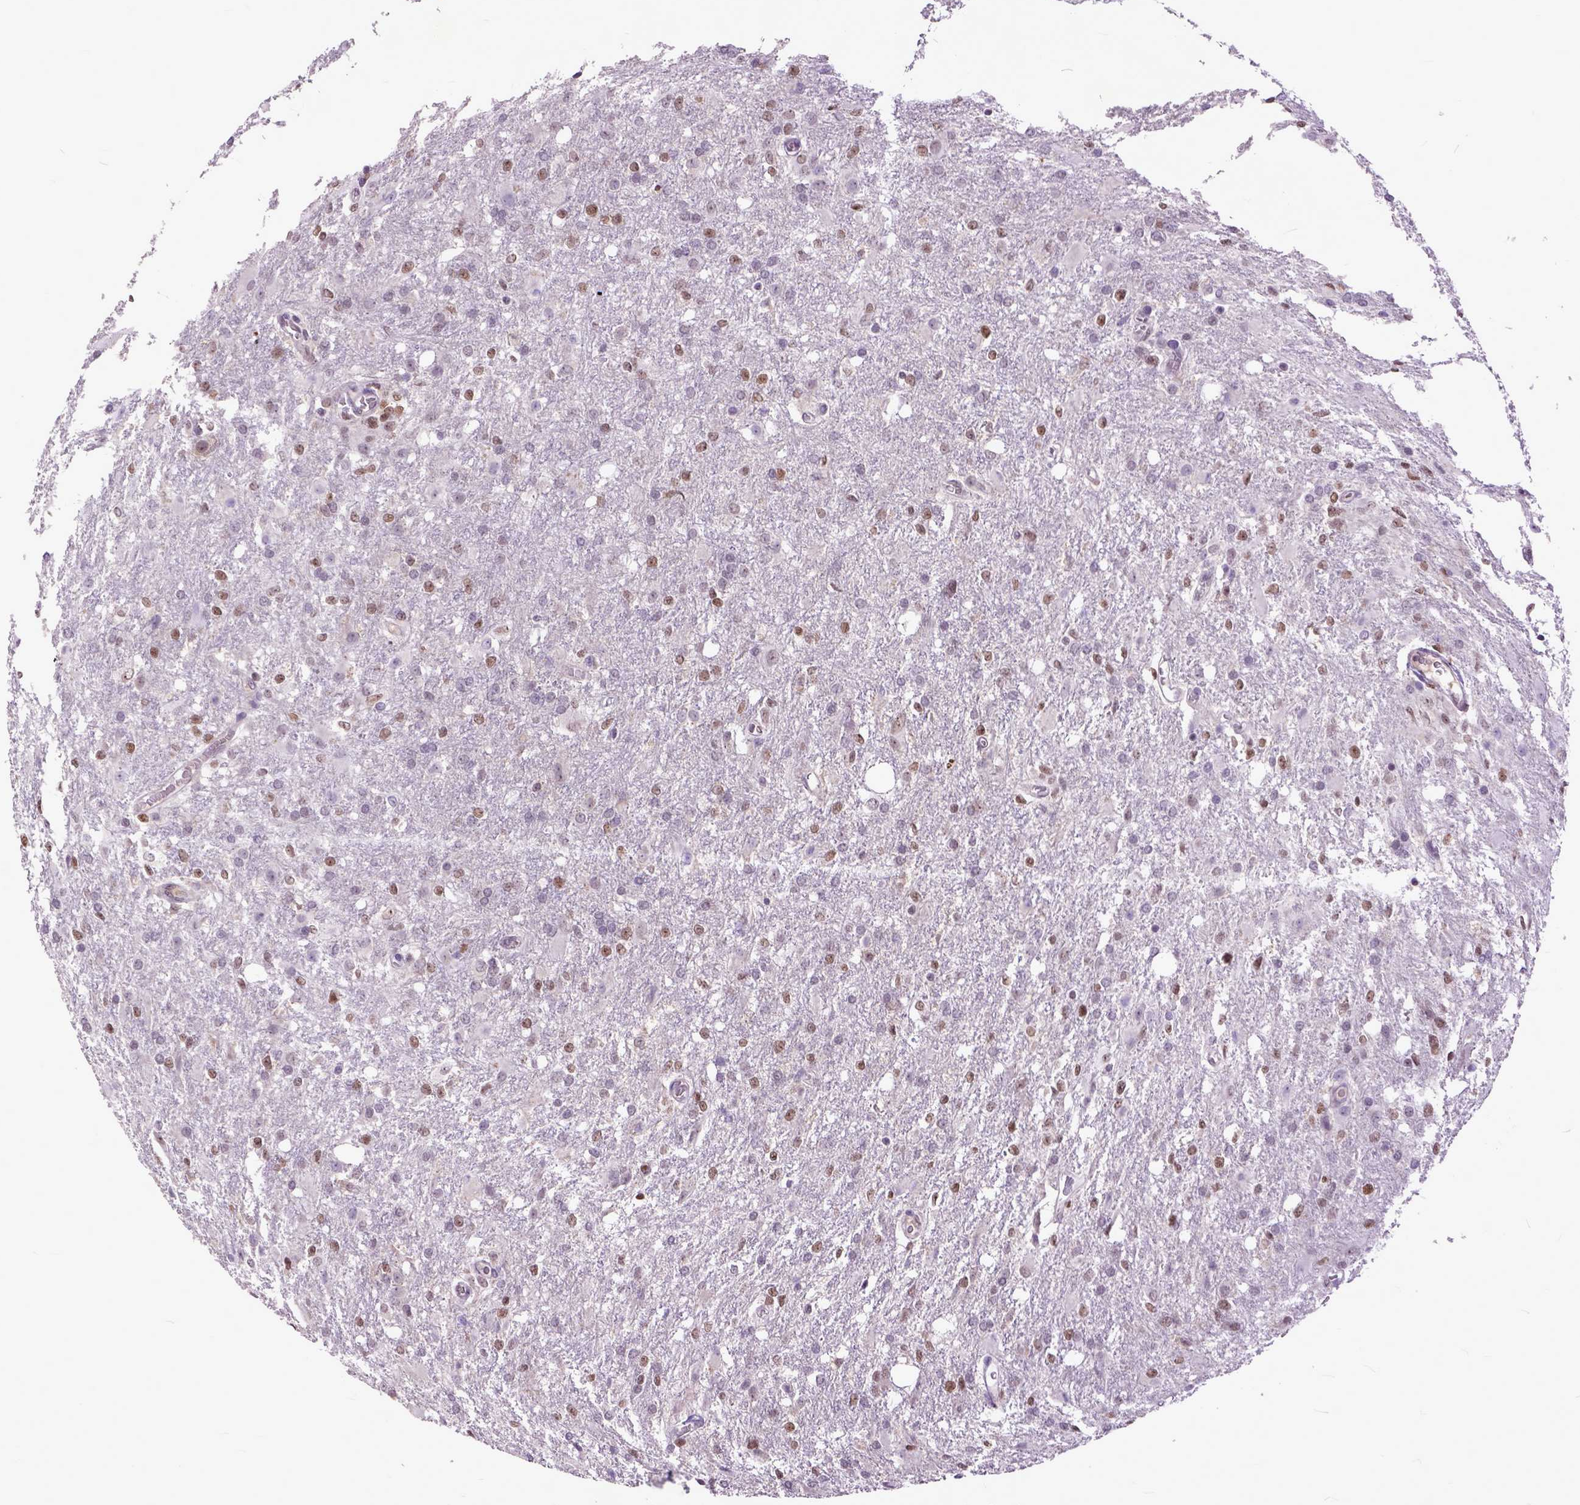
{"staining": {"intensity": "moderate", "quantity": "25%-75%", "location": "nuclear"}, "tissue": "glioma", "cell_type": "Tumor cells", "image_type": "cancer", "snomed": [{"axis": "morphology", "description": "Glioma, malignant, High grade"}, {"axis": "topography", "description": "Brain"}], "caption": "High-grade glioma (malignant) tissue demonstrates moderate nuclear positivity in approximately 25%-75% of tumor cells", "gene": "RCC2", "patient": {"sex": "male", "age": 68}}